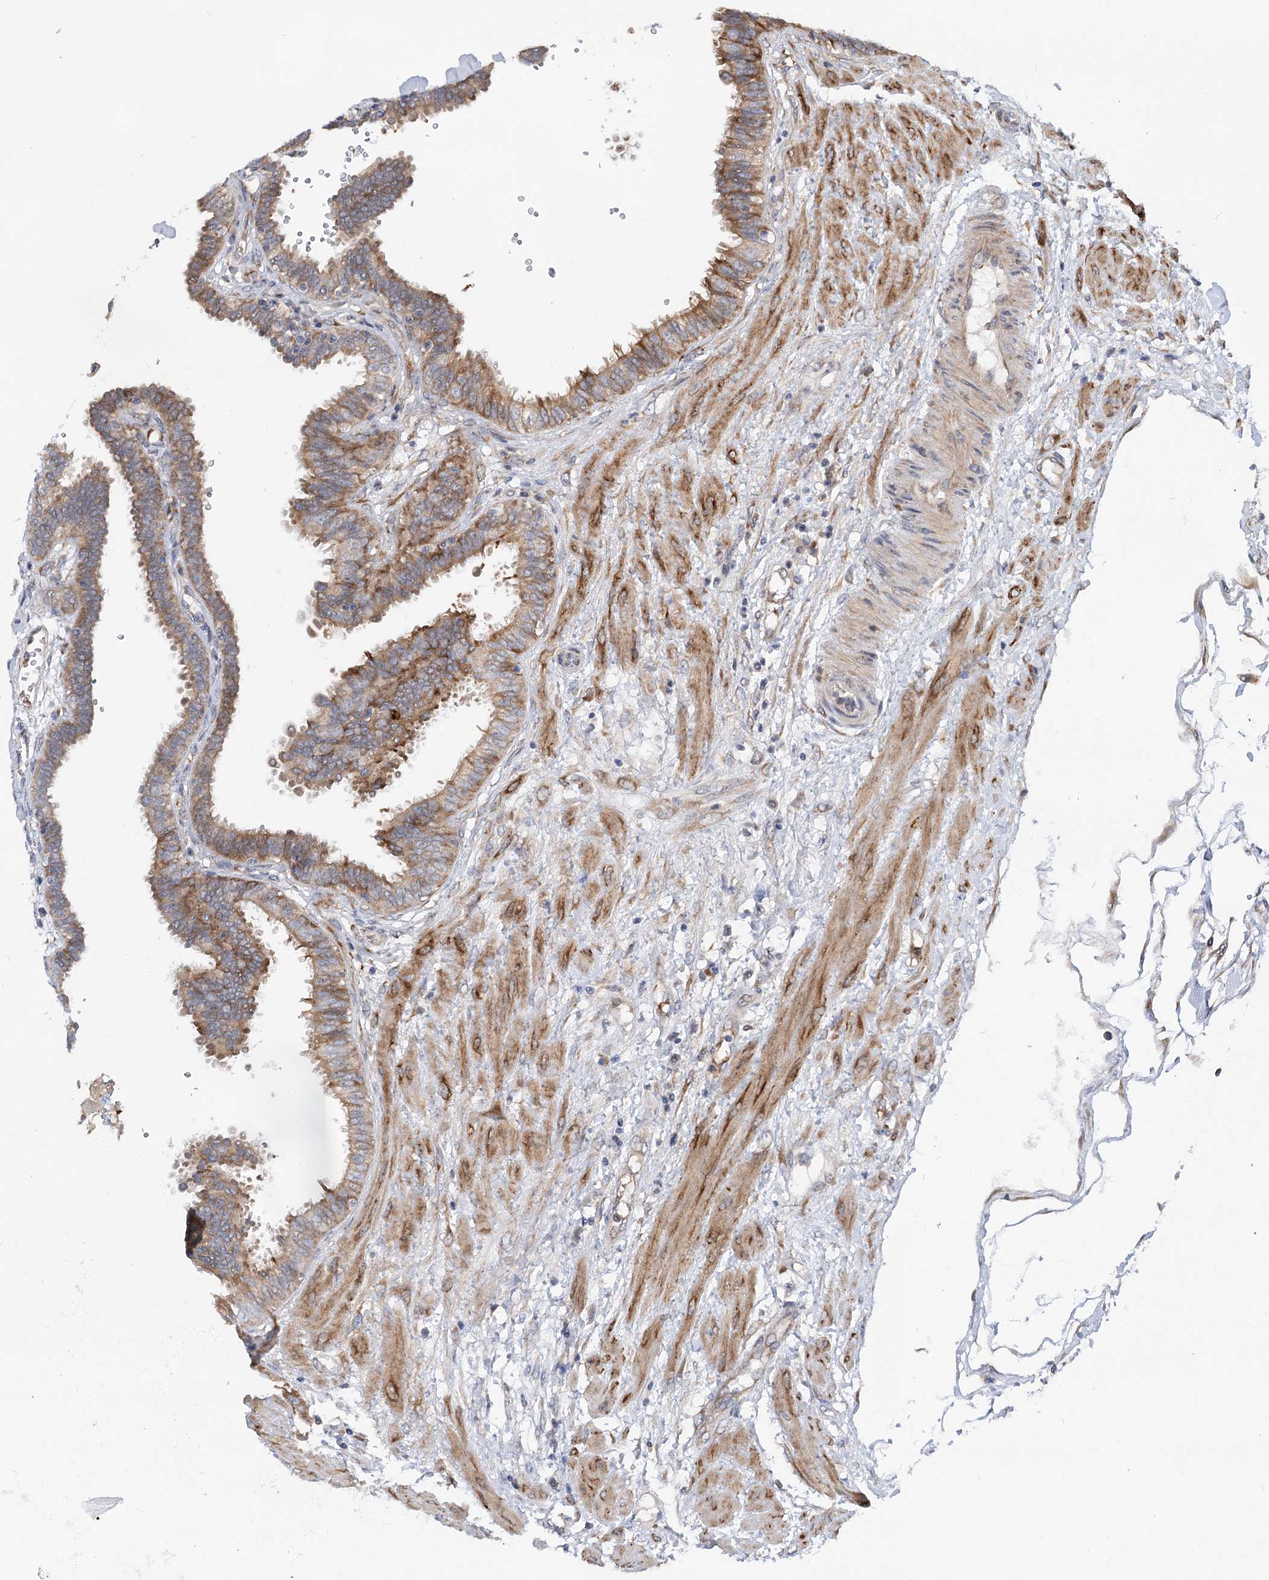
{"staining": {"intensity": "moderate", "quantity": ">75%", "location": "cytoplasmic/membranous"}, "tissue": "fallopian tube", "cell_type": "Glandular cells", "image_type": "normal", "snomed": [{"axis": "morphology", "description": "Normal tissue, NOS"}, {"axis": "topography", "description": "Fallopian tube"}], "caption": "An image showing moderate cytoplasmic/membranous expression in approximately >75% of glandular cells in normal fallopian tube, as visualized by brown immunohistochemical staining.", "gene": "CIB4", "patient": {"sex": "female", "age": 32}}